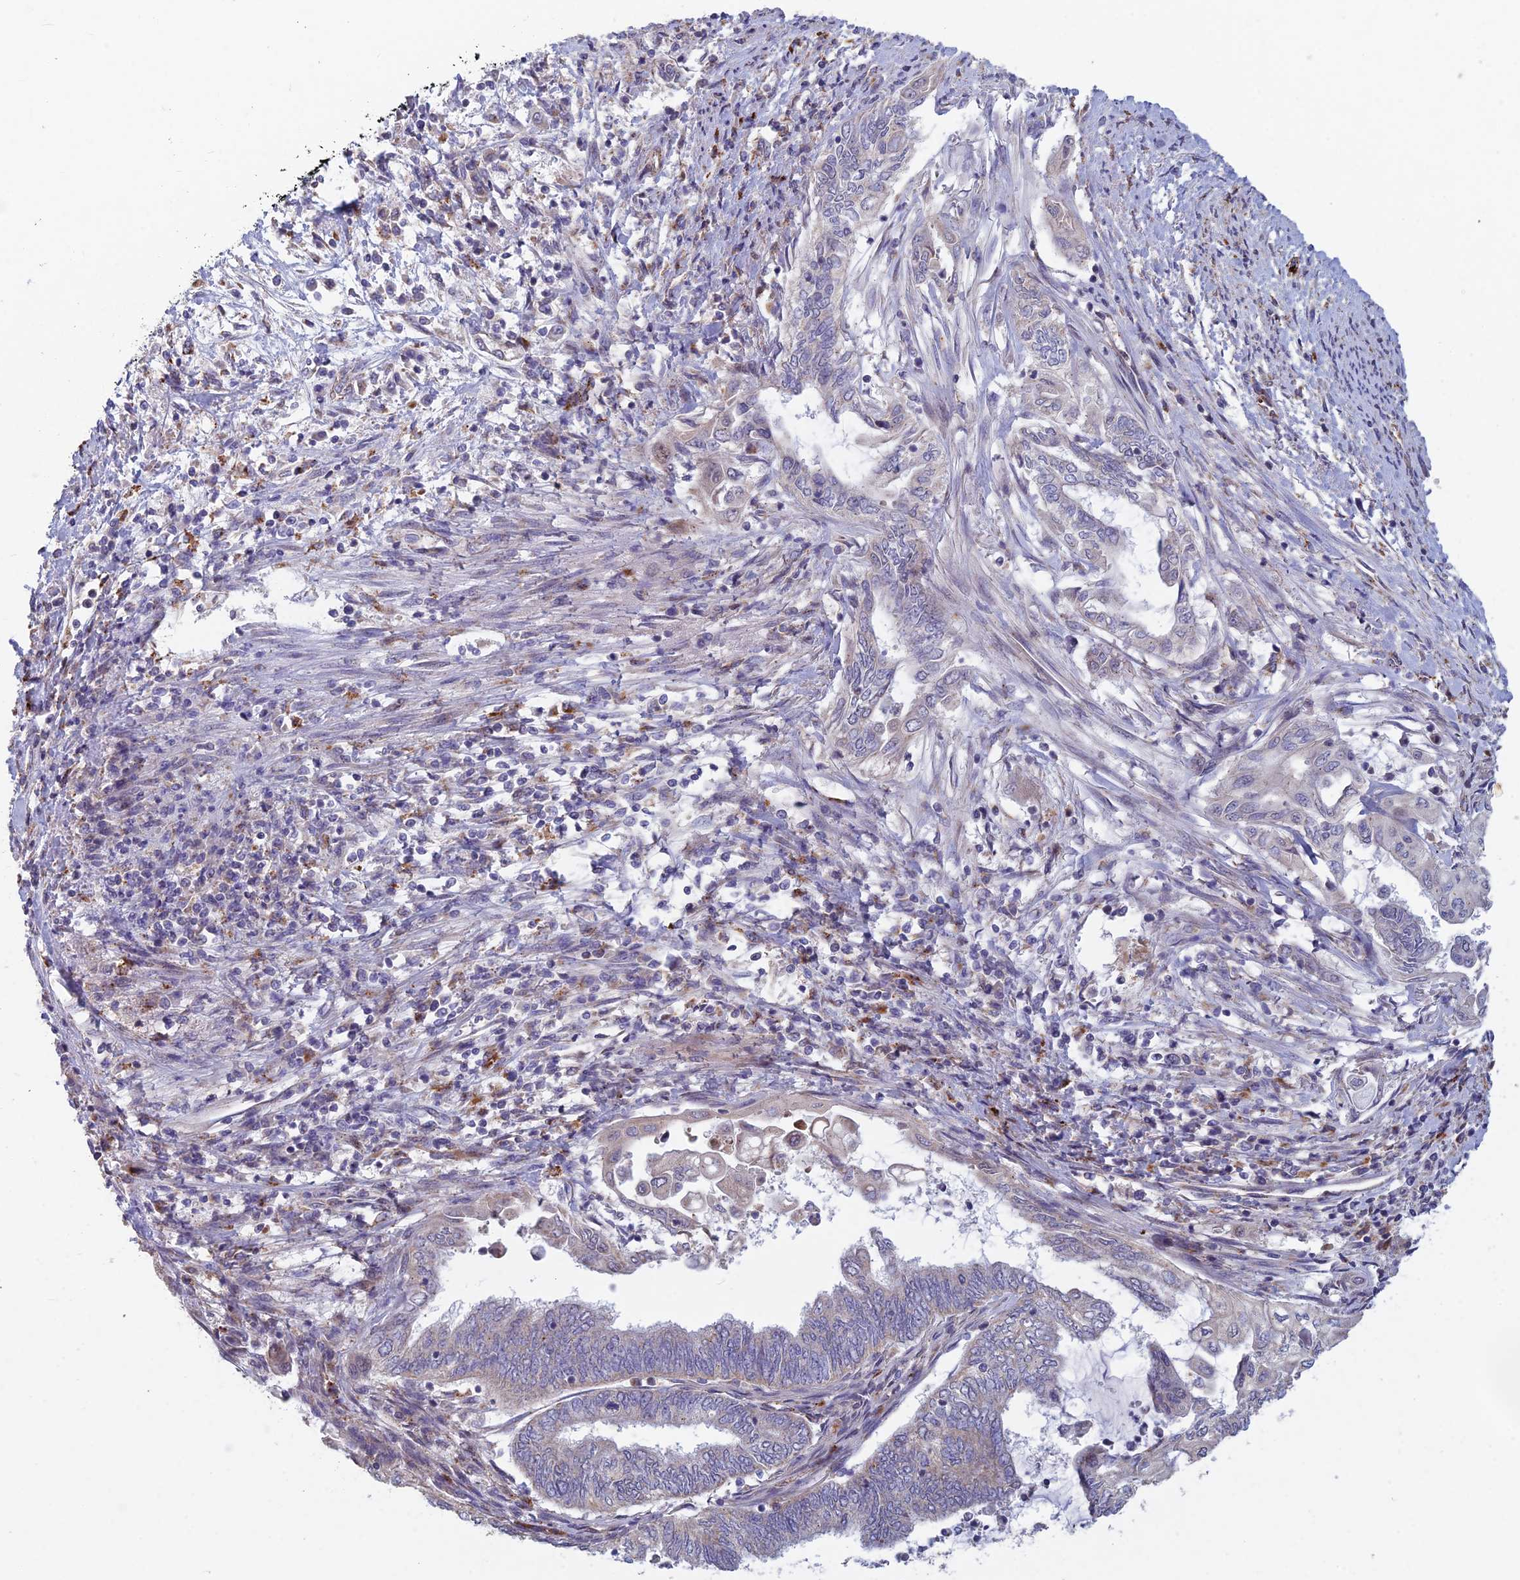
{"staining": {"intensity": "negative", "quantity": "none", "location": "none"}, "tissue": "endometrial cancer", "cell_type": "Tumor cells", "image_type": "cancer", "snomed": [{"axis": "morphology", "description": "Adenocarcinoma, NOS"}, {"axis": "topography", "description": "Uterus"}, {"axis": "topography", "description": "Endometrium"}], "caption": "Immunohistochemical staining of human adenocarcinoma (endometrial) demonstrates no significant expression in tumor cells.", "gene": "FOXS1", "patient": {"sex": "female", "age": 70}}